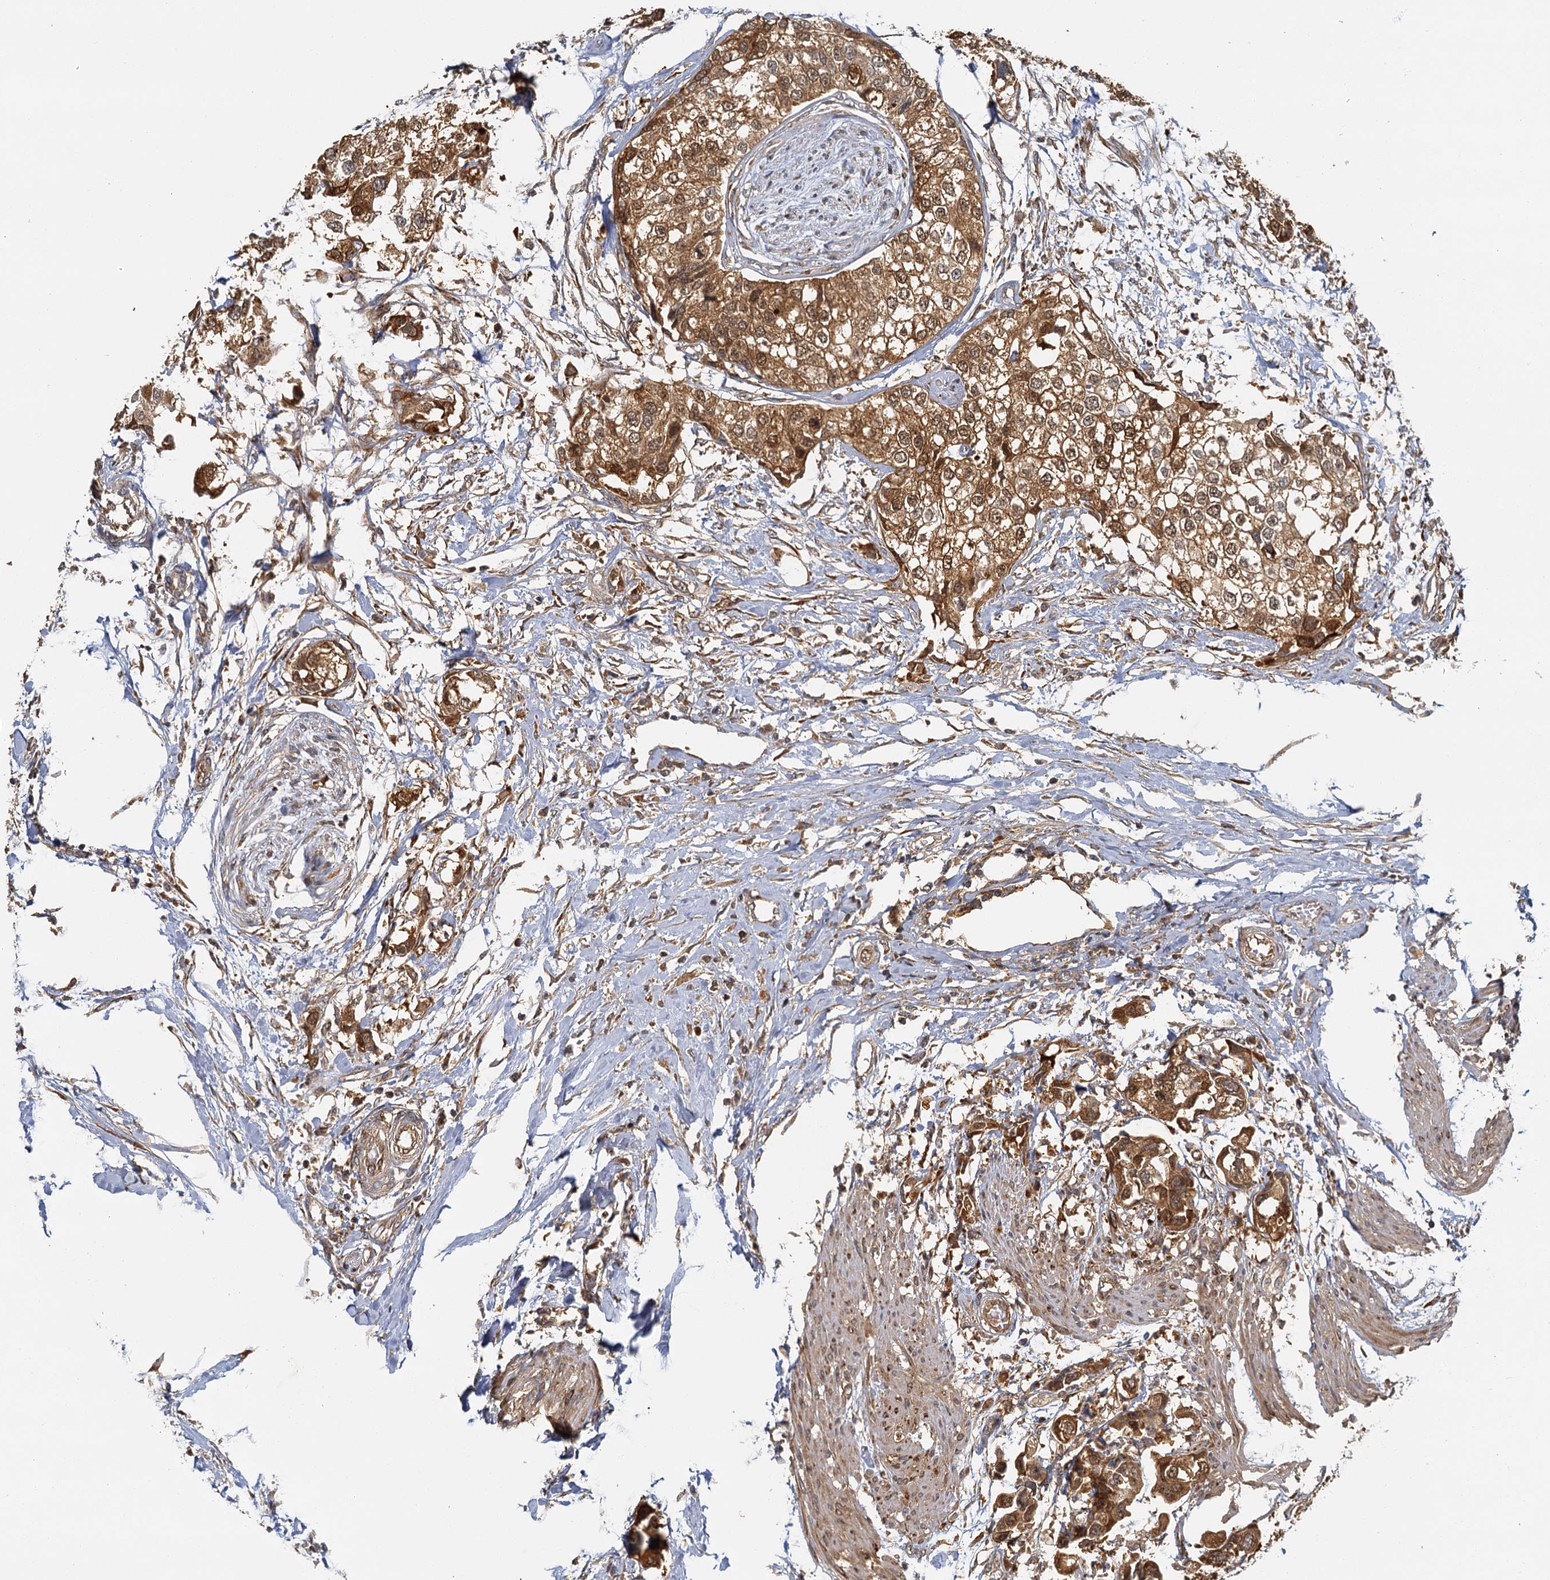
{"staining": {"intensity": "moderate", "quantity": ">75%", "location": "cytoplasmic/membranous,nuclear"}, "tissue": "urothelial cancer", "cell_type": "Tumor cells", "image_type": "cancer", "snomed": [{"axis": "morphology", "description": "Urothelial carcinoma, High grade"}, {"axis": "topography", "description": "Urinary bladder"}], "caption": "Protein staining of high-grade urothelial carcinoma tissue exhibits moderate cytoplasmic/membranous and nuclear positivity in about >75% of tumor cells.", "gene": "ZNF549", "patient": {"sex": "male", "age": 64}}